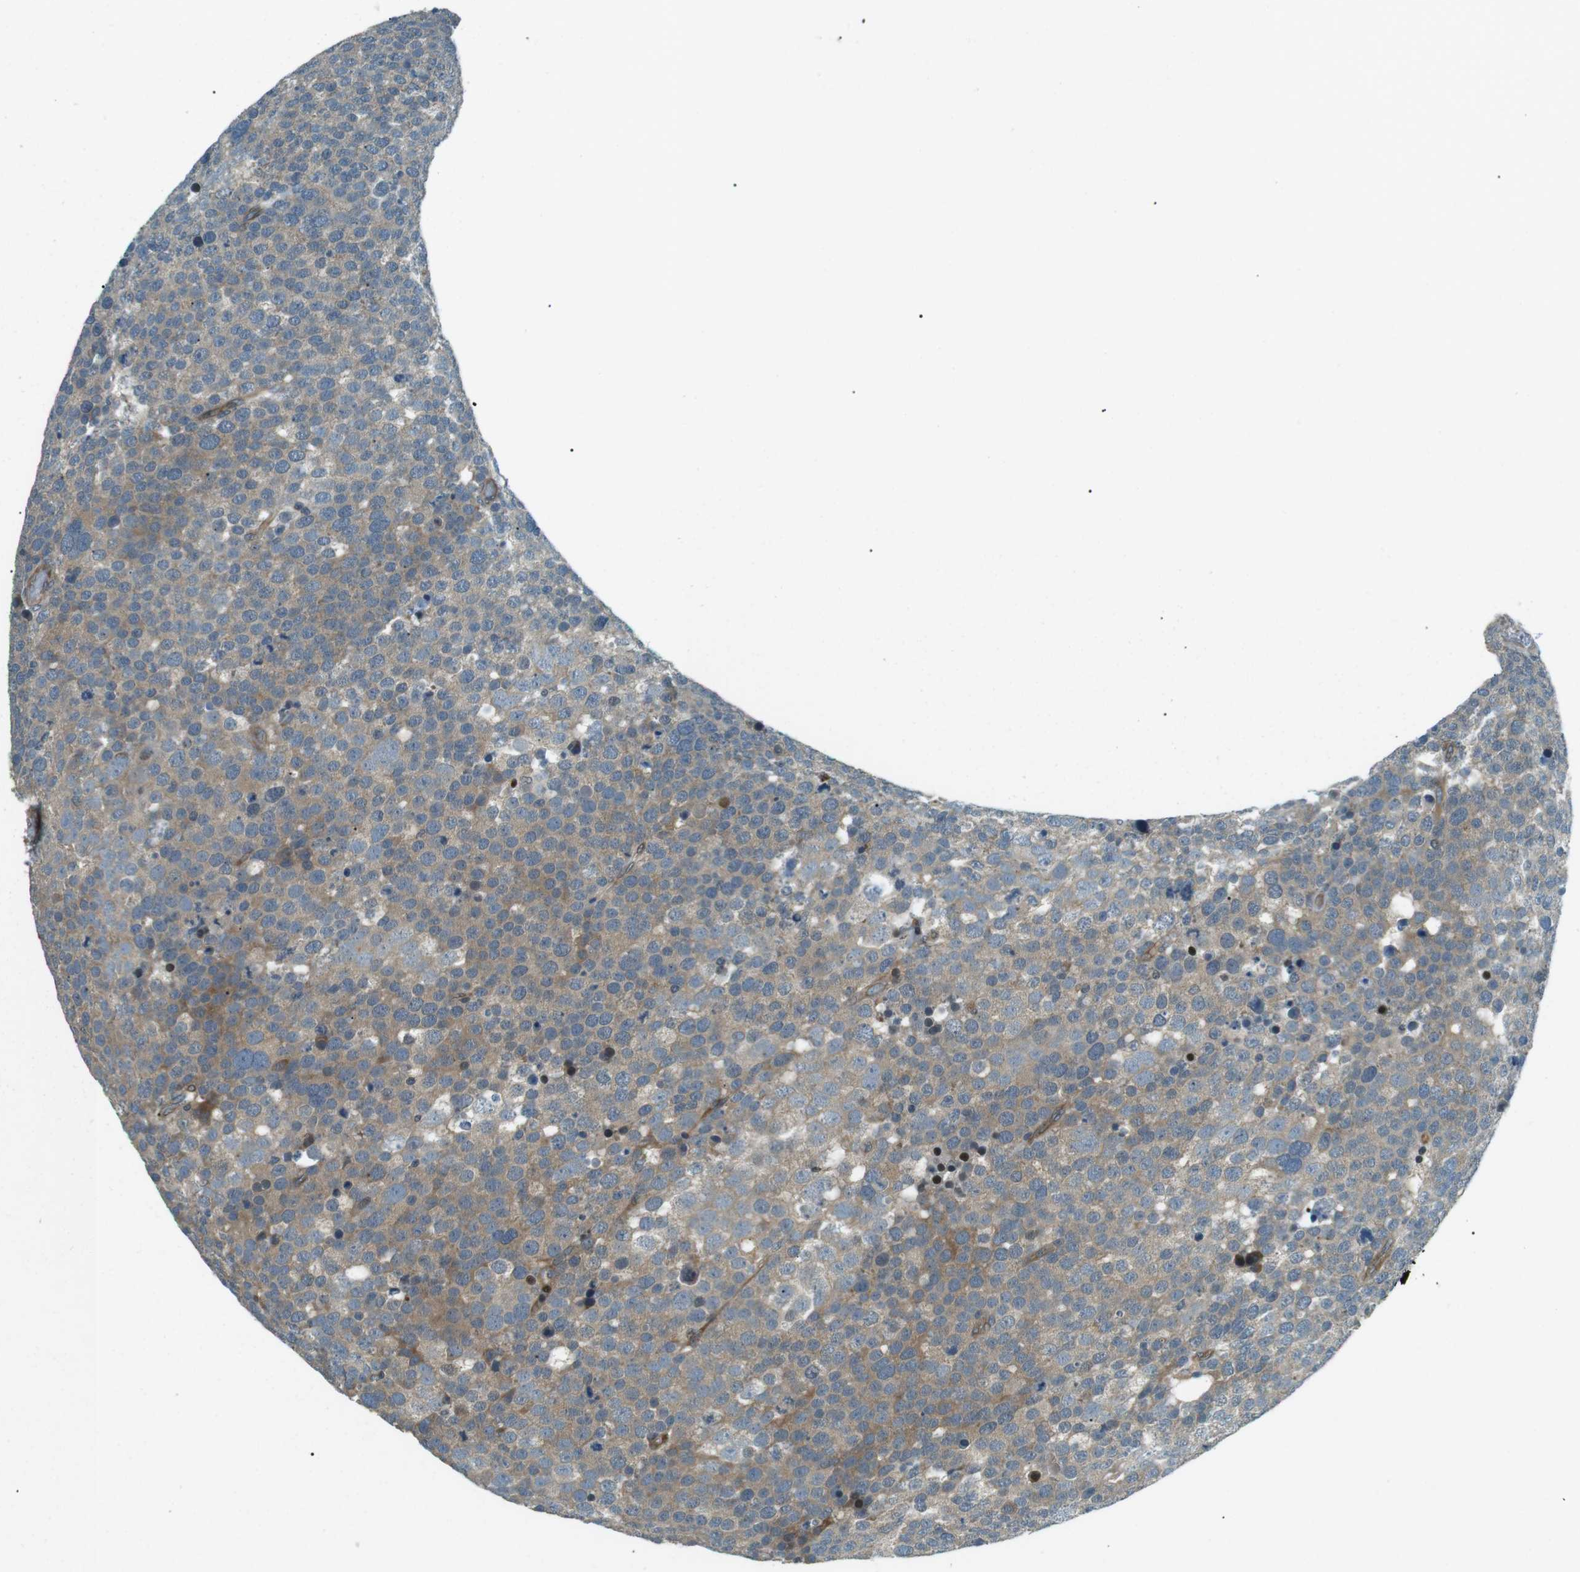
{"staining": {"intensity": "moderate", "quantity": ">75%", "location": "cytoplasmic/membranous"}, "tissue": "testis cancer", "cell_type": "Tumor cells", "image_type": "cancer", "snomed": [{"axis": "morphology", "description": "Seminoma, NOS"}, {"axis": "topography", "description": "Testis"}], "caption": "The immunohistochemical stain labels moderate cytoplasmic/membranous expression in tumor cells of testis cancer tissue.", "gene": "TMEM74", "patient": {"sex": "male", "age": 71}}